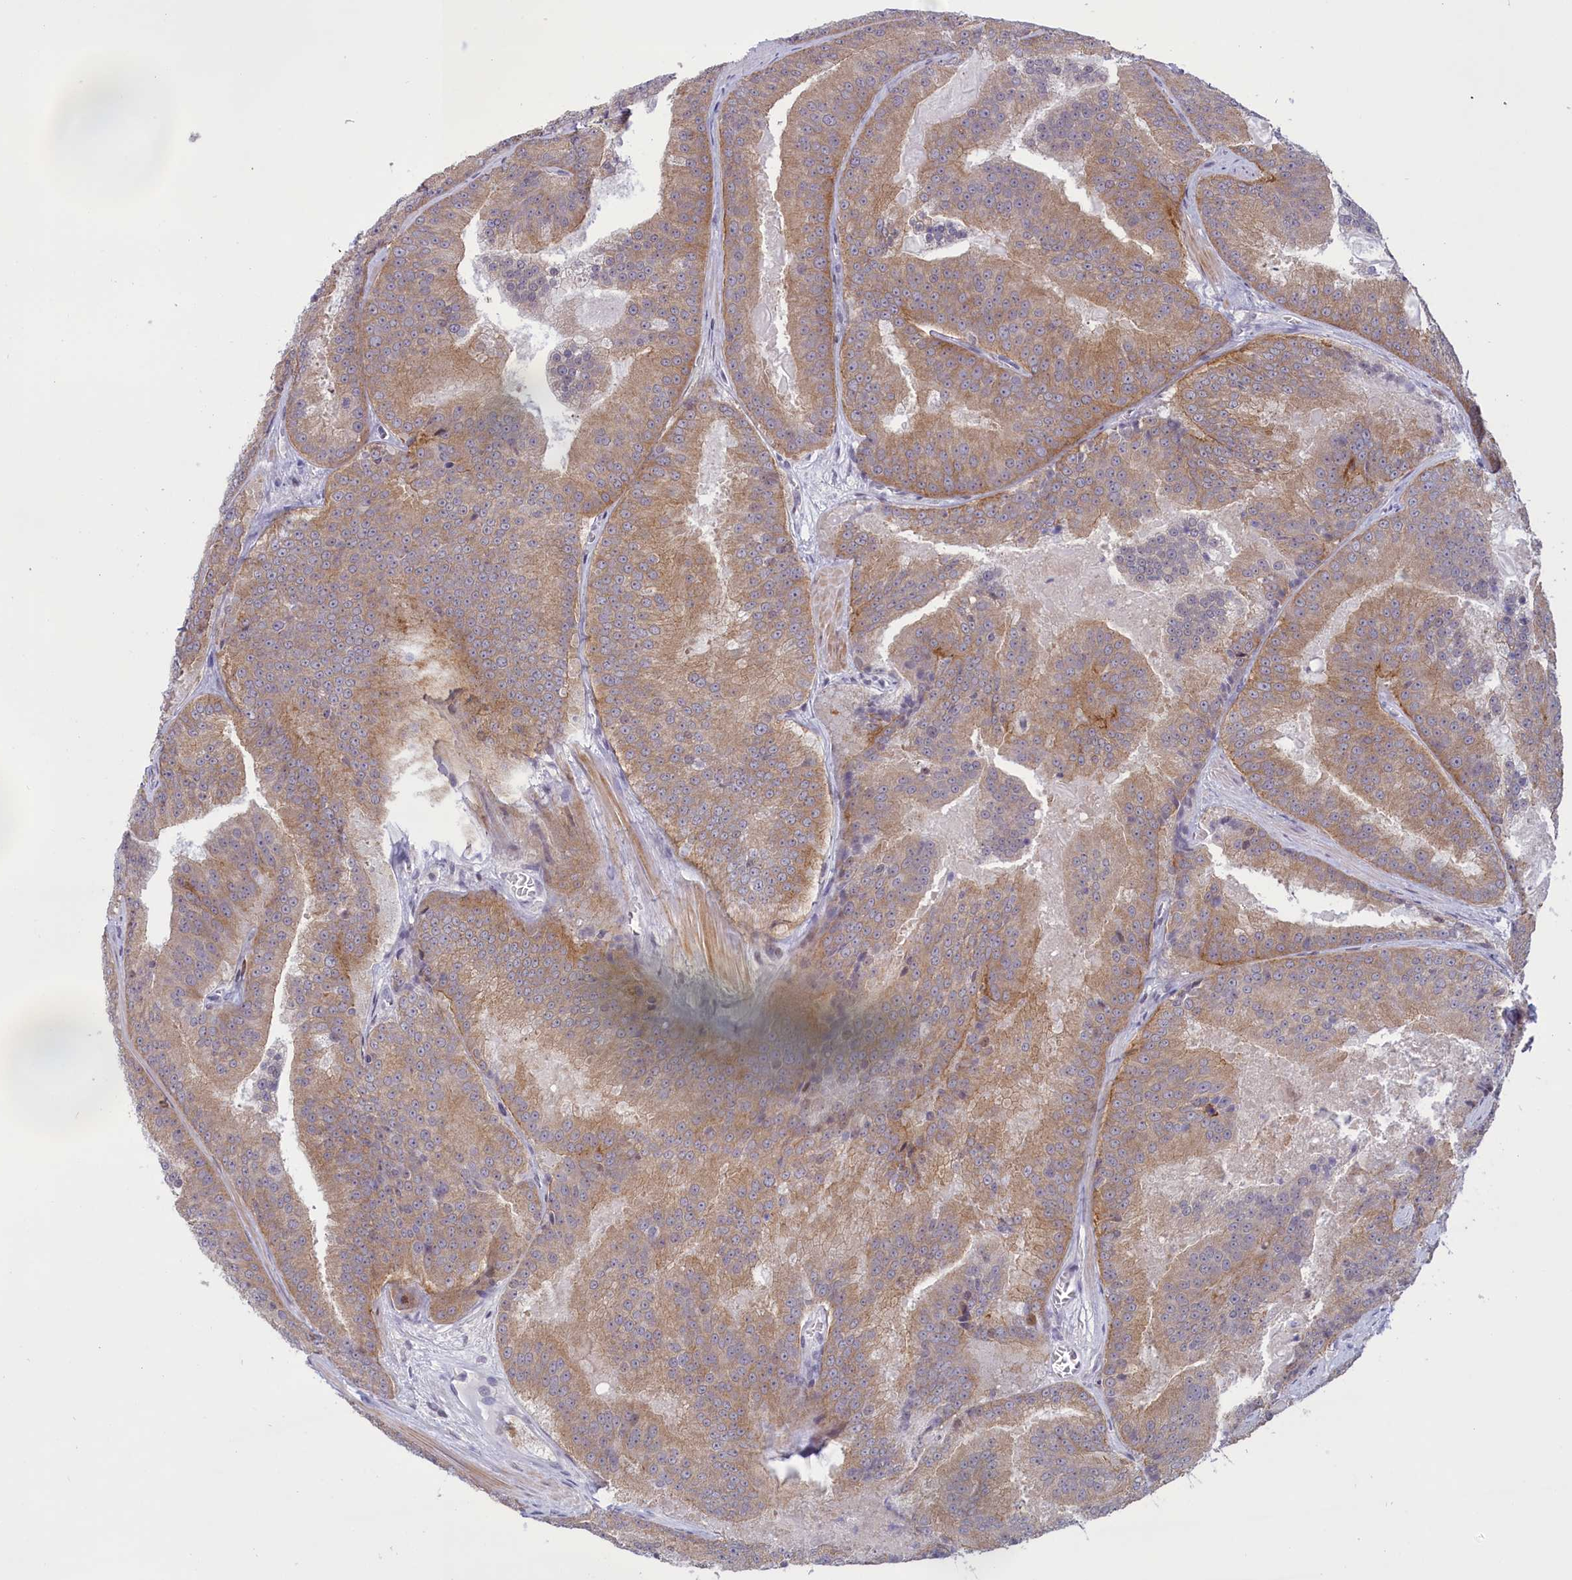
{"staining": {"intensity": "moderate", "quantity": ">75%", "location": "cytoplasmic/membranous"}, "tissue": "prostate cancer", "cell_type": "Tumor cells", "image_type": "cancer", "snomed": [{"axis": "morphology", "description": "Adenocarcinoma, High grade"}, {"axis": "topography", "description": "Prostate"}], "caption": "This micrograph exhibits immunohistochemistry staining of adenocarcinoma (high-grade) (prostate), with medium moderate cytoplasmic/membranous staining in about >75% of tumor cells.", "gene": "CORO2A", "patient": {"sex": "male", "age": 61}}